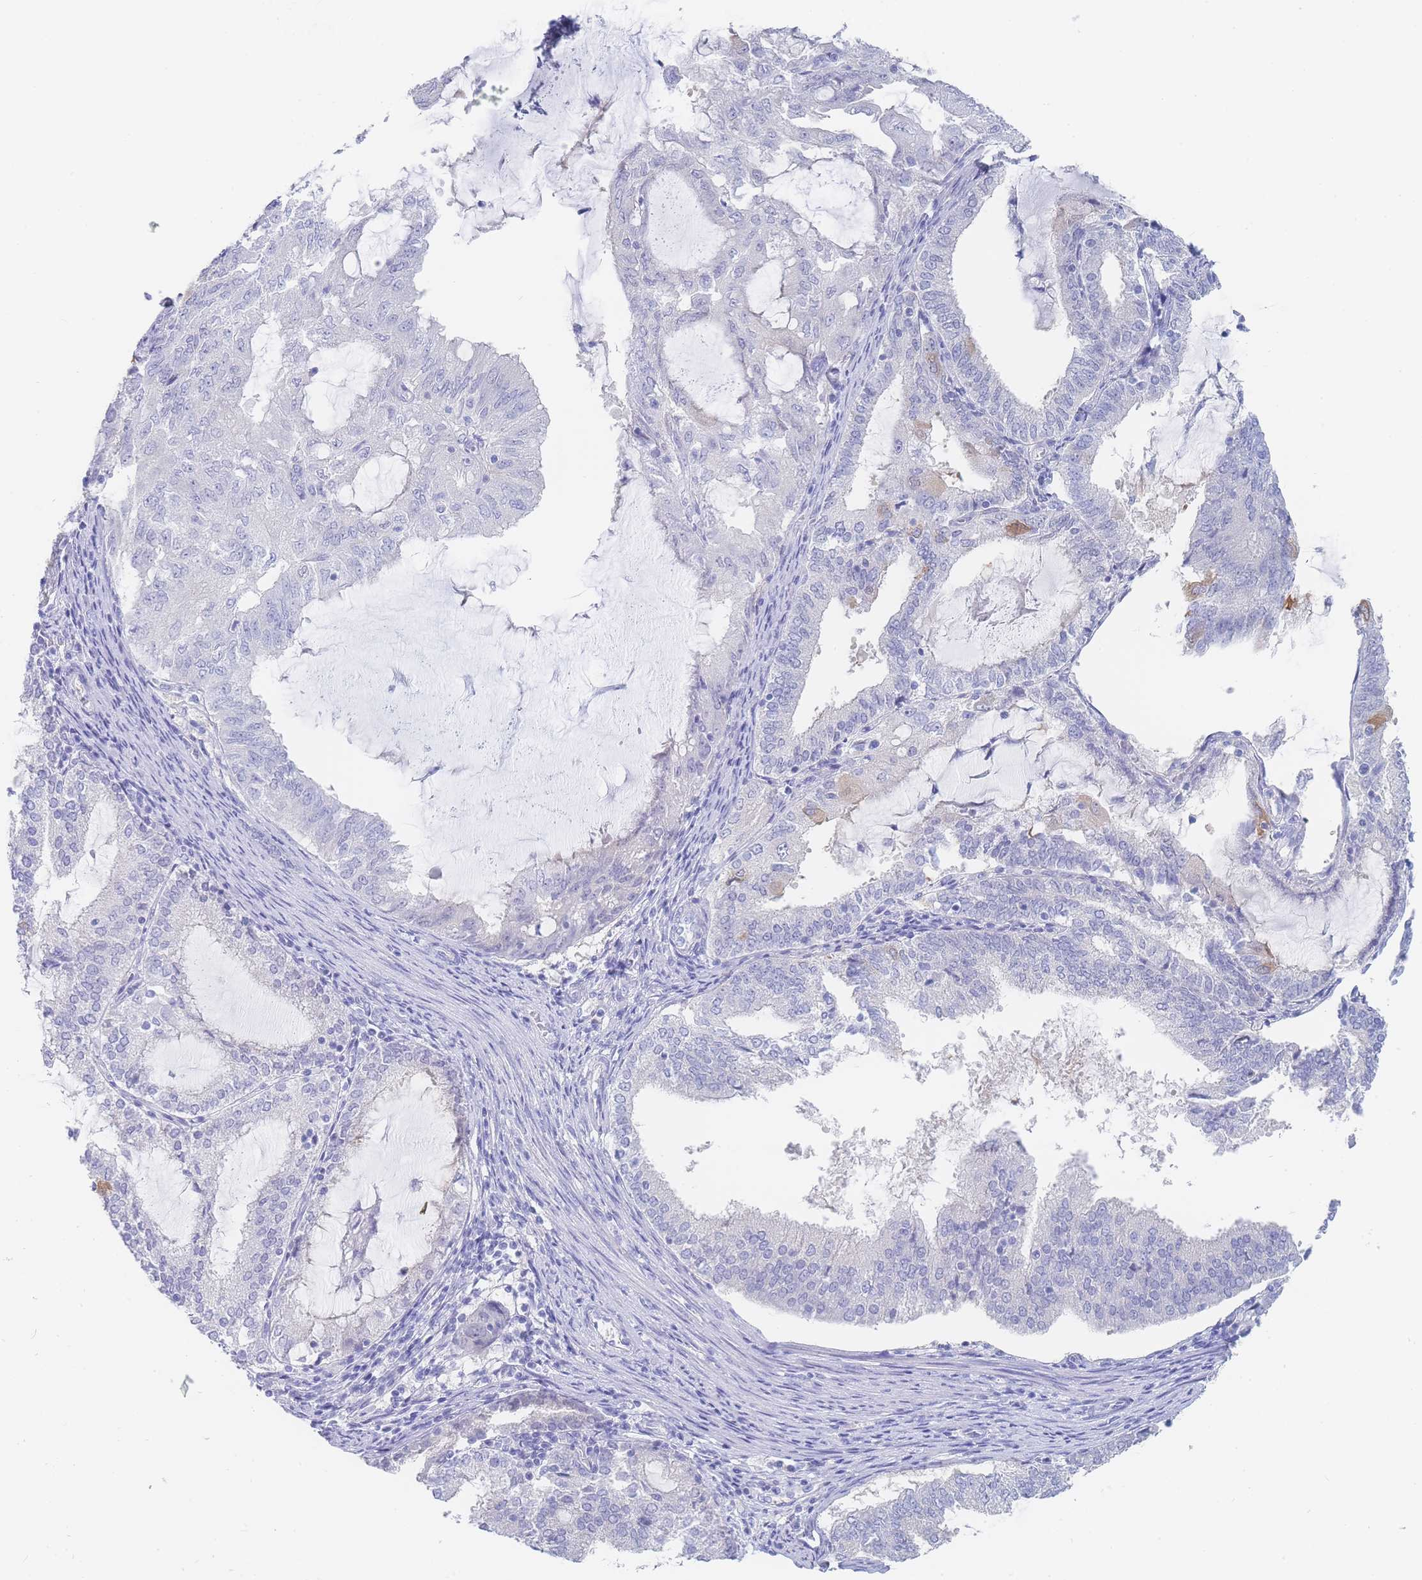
{"staining": {"intensity": "negative", "quantity": "none", "location": "none"}, "tissue": "endometrial cancer", "cell_type": "Tumor cells", "image_type": "cancer", "snomed": [{"axis": "morphology", "description": "Adenocarcinoma, NOS"}, {"axis": "topography", "description": "Endometrium"}], "caption": "Immunohistochemical staining of human endometrial cancer (adenocarcinoma) demonstrates no significant staining in tumor cells.", "gene": "LZTFL1", "patient": {"sex": "female", "age": 81}}